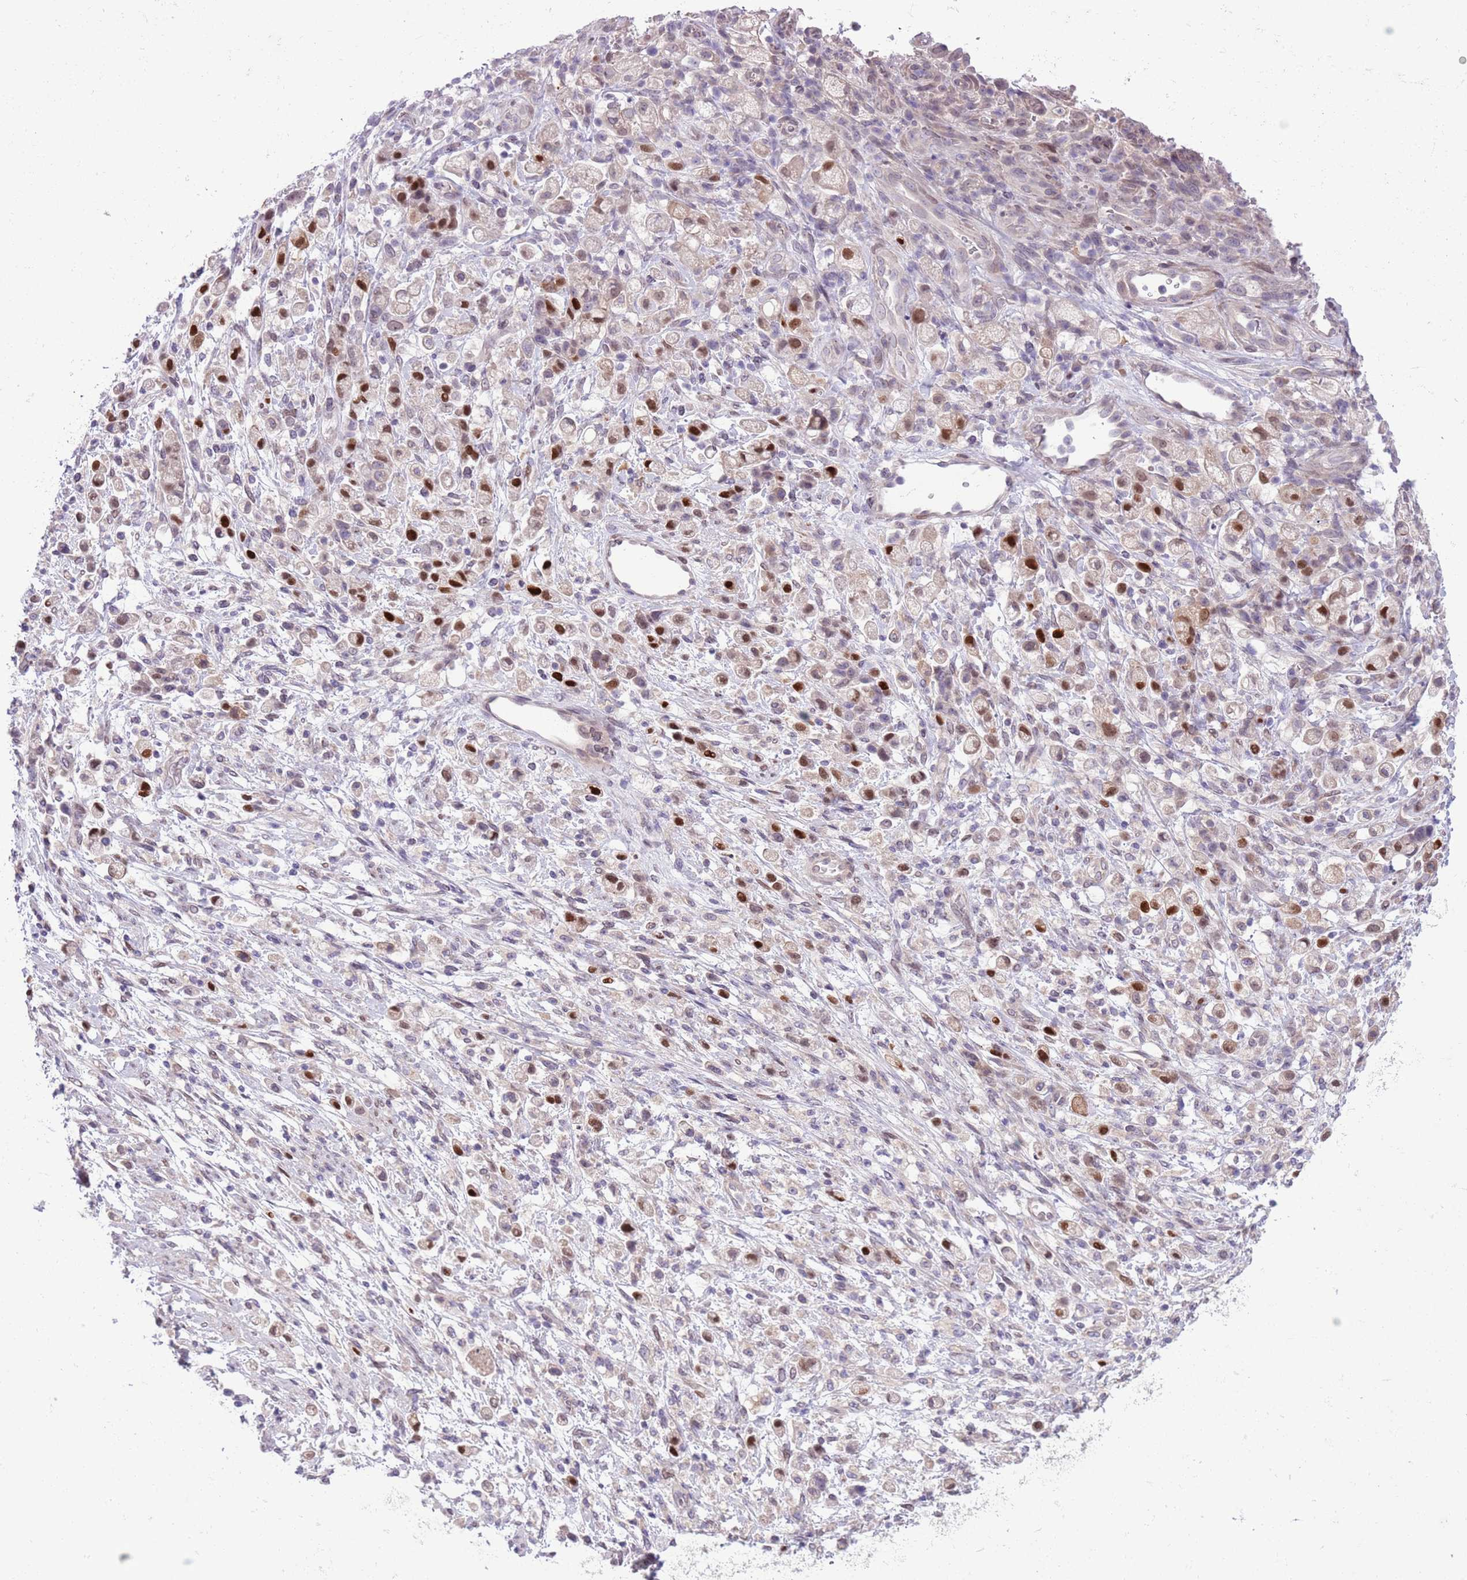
{"staining": {"intensity": "strong", "quantity": "<25%", "location": "nuclear"}, "tissue": "stomach cancer", "cell_type": "Tumor cells", "image_type": "cancer", "snomed": [{"axis": "morphology", "description": "Adenocarcinoma, NOS"}, {"axis": "topography", "description": "Stomach"}], "caption": "IHC staining of stomach cancer, which exhibits medium levels of strong nuclear staining in about <25% of tumor cells indicating strong nuclear protein expression. The staining was performed using DAB (3,3'-diaminobenzidine) (brown) for protein detection and nuclei were counterstained in hematoxylin (blue).", "gene": "CCND2", "patient": {"sex": "female", "age": 60}}